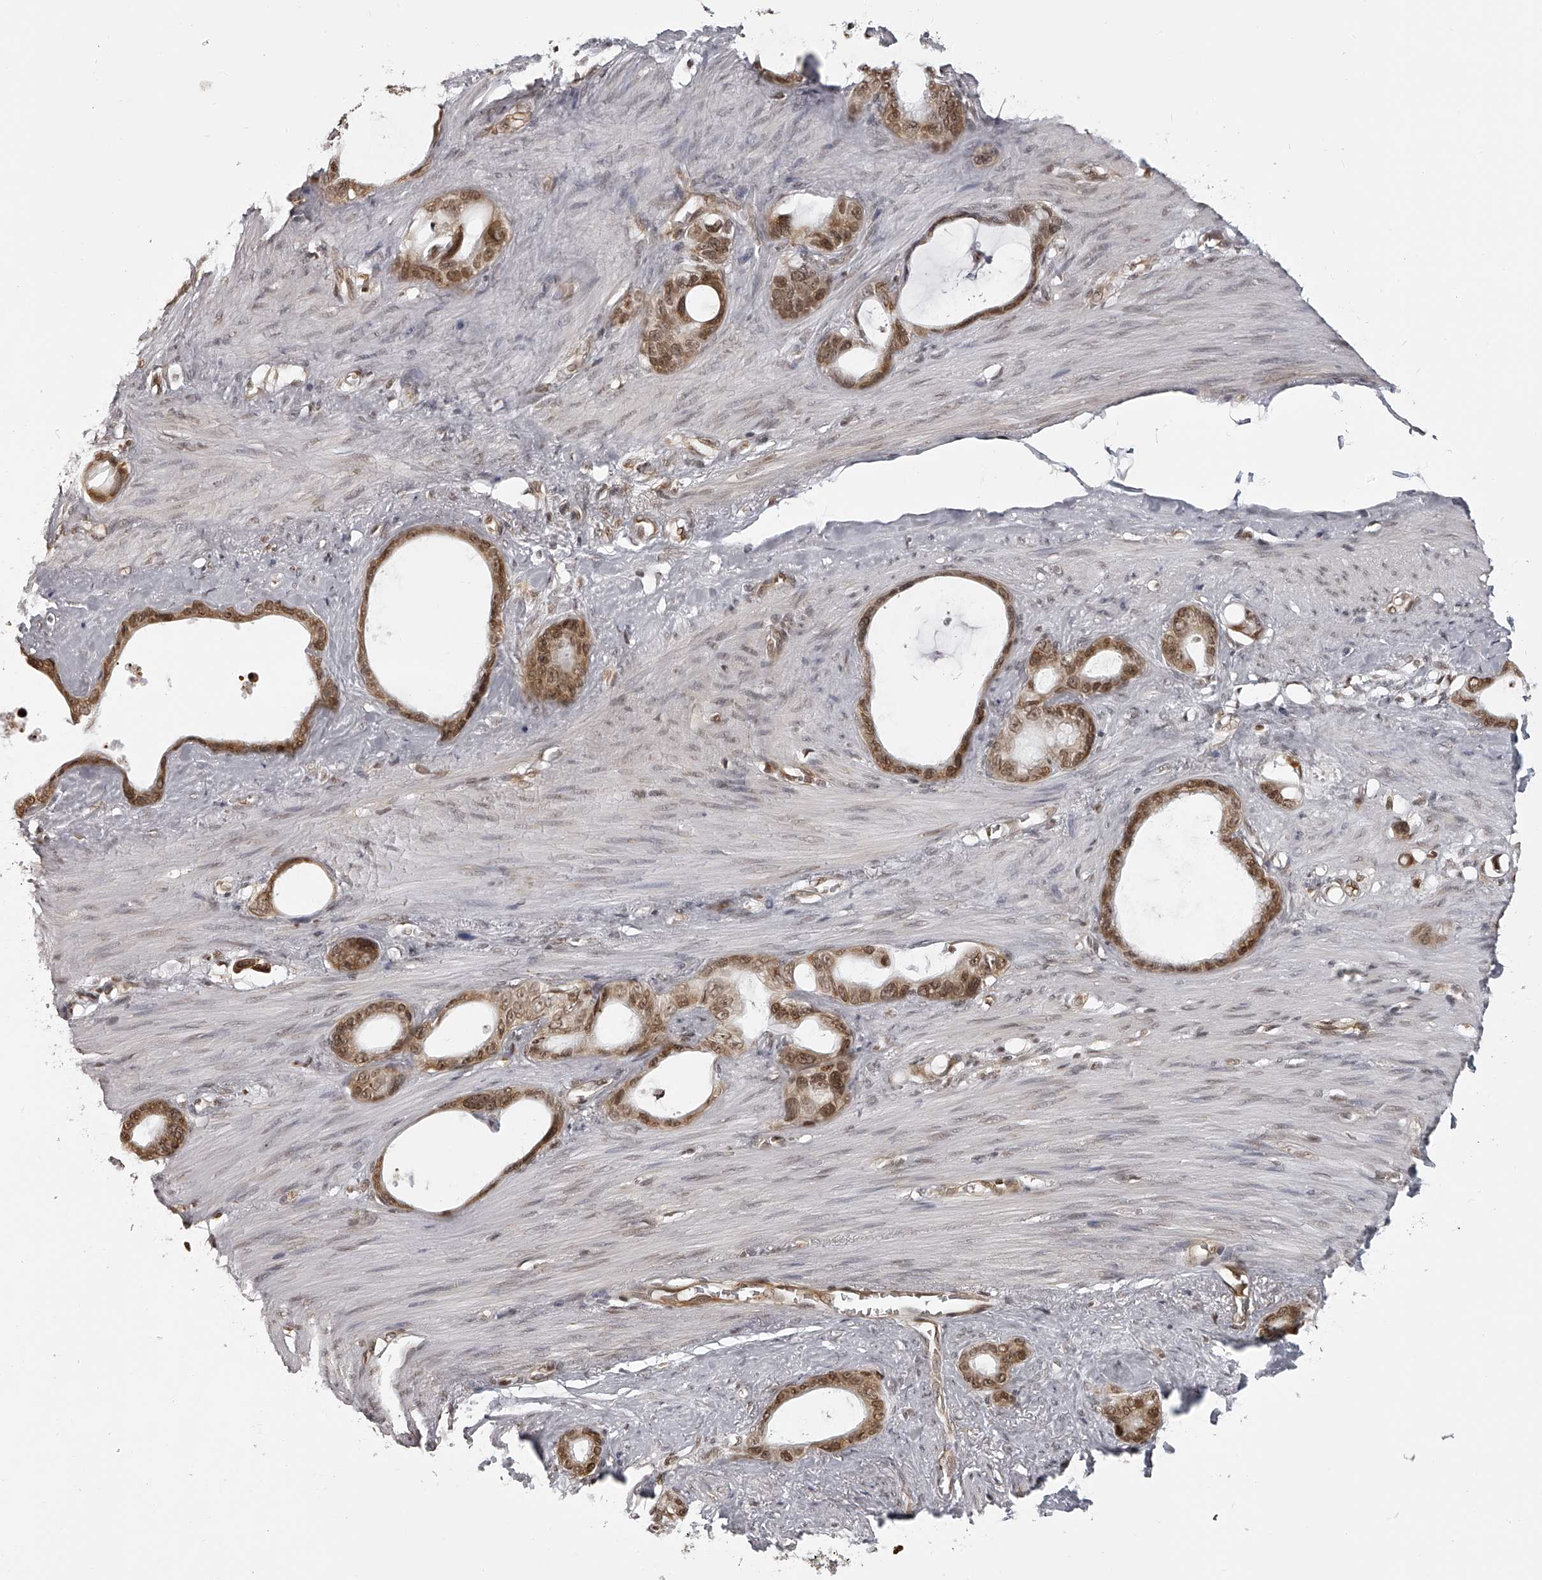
{"staining": {"intensity": "moderate", "quantity": ">75%", "location": "cytoplasmic/membranous,nuclear"}, "tissue": "stomach cancer", "cell_type": "Tumor cells", "image_type": "cancer", "snomed": [{"axis": "morphology", "description": "Adenocarcinoma, NOS"}, {"axis": "topography", "description": "Stomach"}], "caption": "The micrograph shows immunohistochemical staining of adenocarcinoma (stomach). There is moderate cytoplasmic/membranous and nuclear staining is identified in about >75% of tumor cells.", "gene": "ODF2L", "patient": {"sex": "female", "age": 75}}